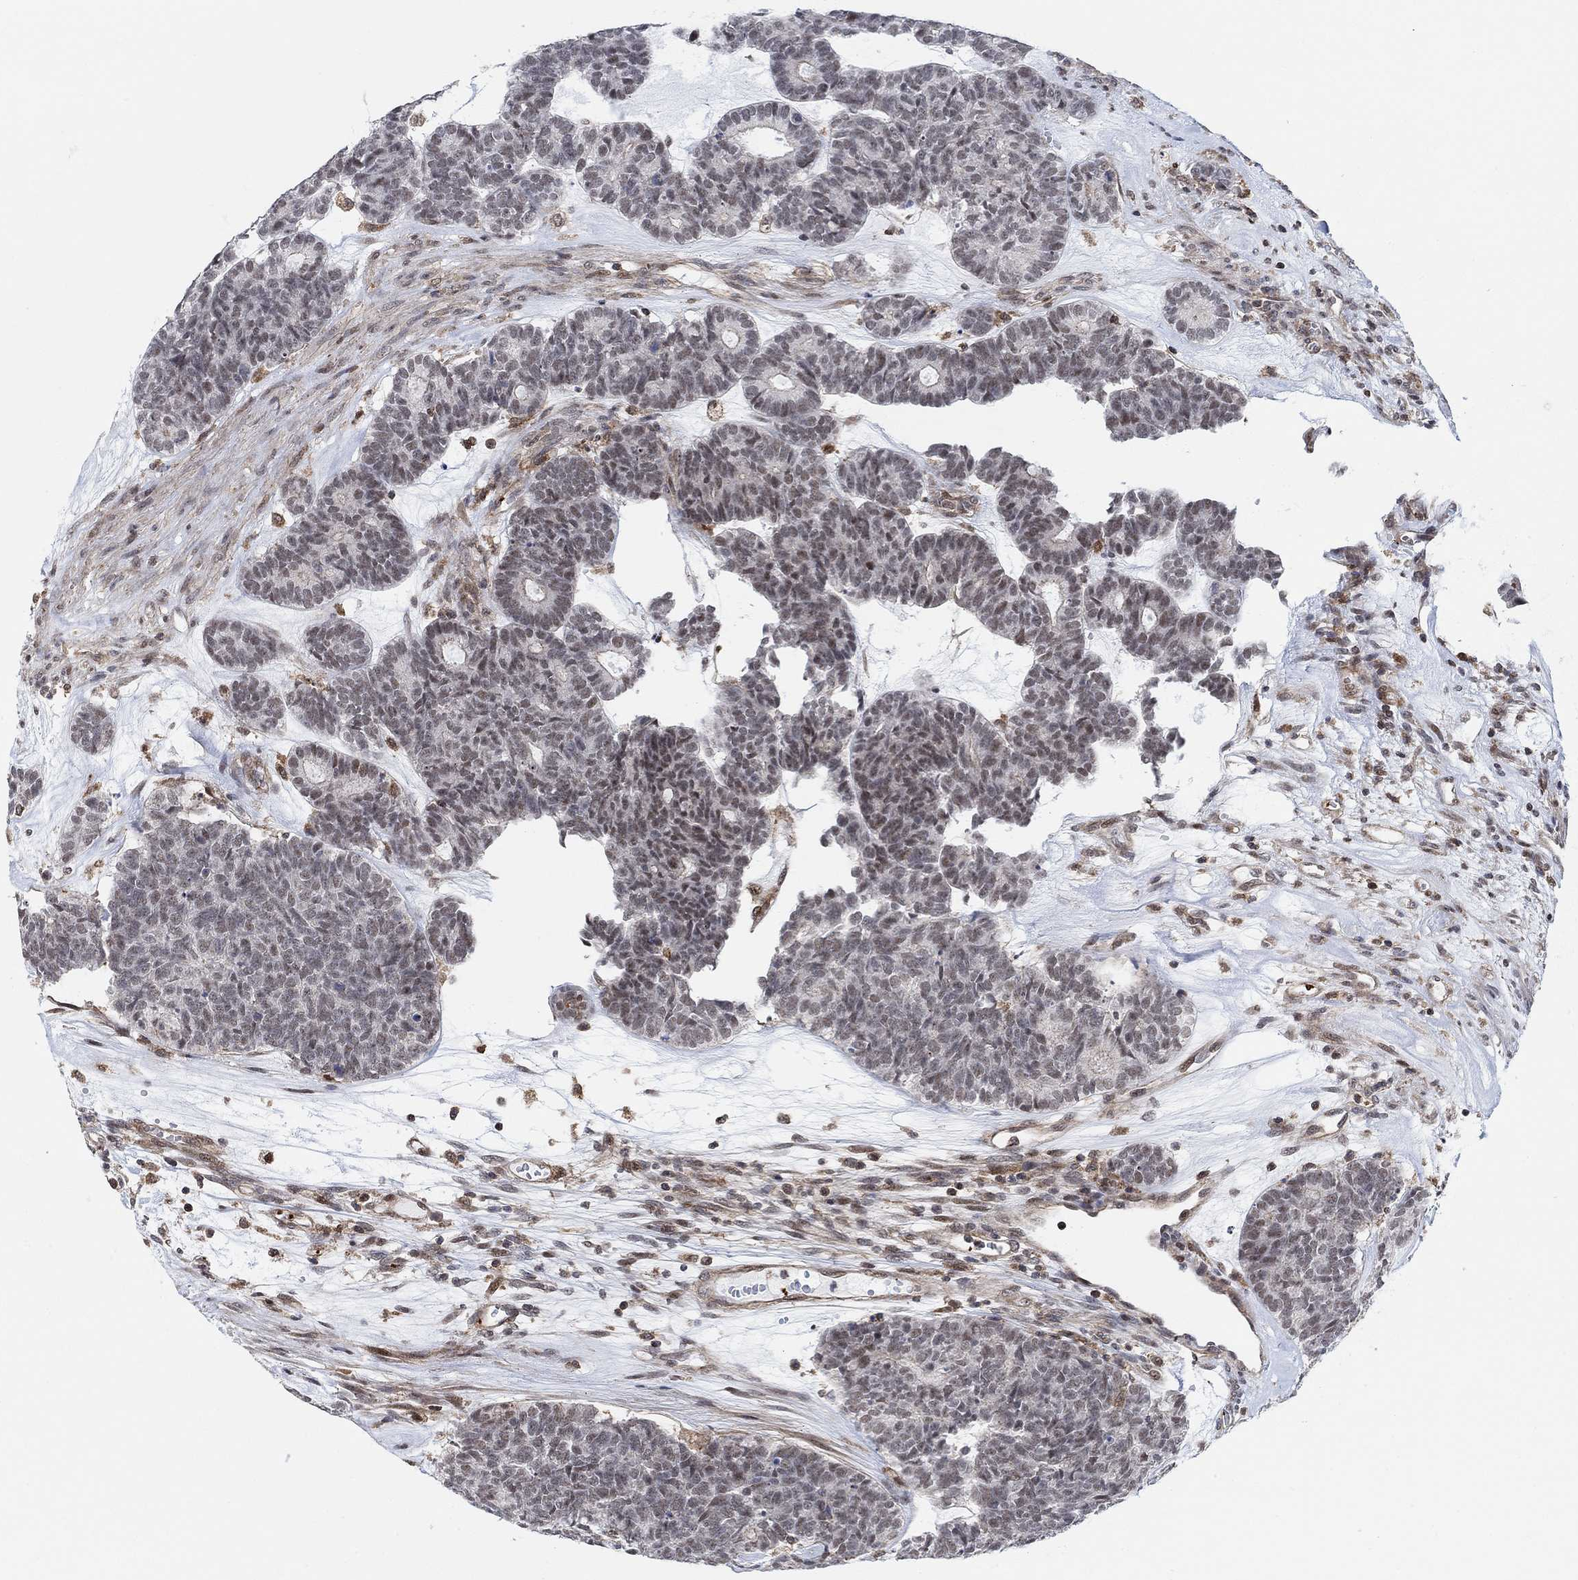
{"staining": {"intensity": "weak", "quantity": "25%-75%", "location": "nuclear"}, "tissue": "head and neck cancer", "cell_type": "Tumor cells", "image_type": "cancer", "snomed": [{"axis": "morphology", "description": "Adenocarcinoma, NOS"}, {"axis": "topography", "description": "Head-Neck"}], "caption": "Immunohistochemistry (IHC) (DAB (3,3'-diaminobenzidine)) staining of head and neck cancer shows weak nuclear protein positivity in approximately 25%-75% of tumor cells. (brown staining indicates protein expression, while blue staining denotes nuclei).", "gene": "PWWP2B", "patient": {"sex": "female", "age": 81}}